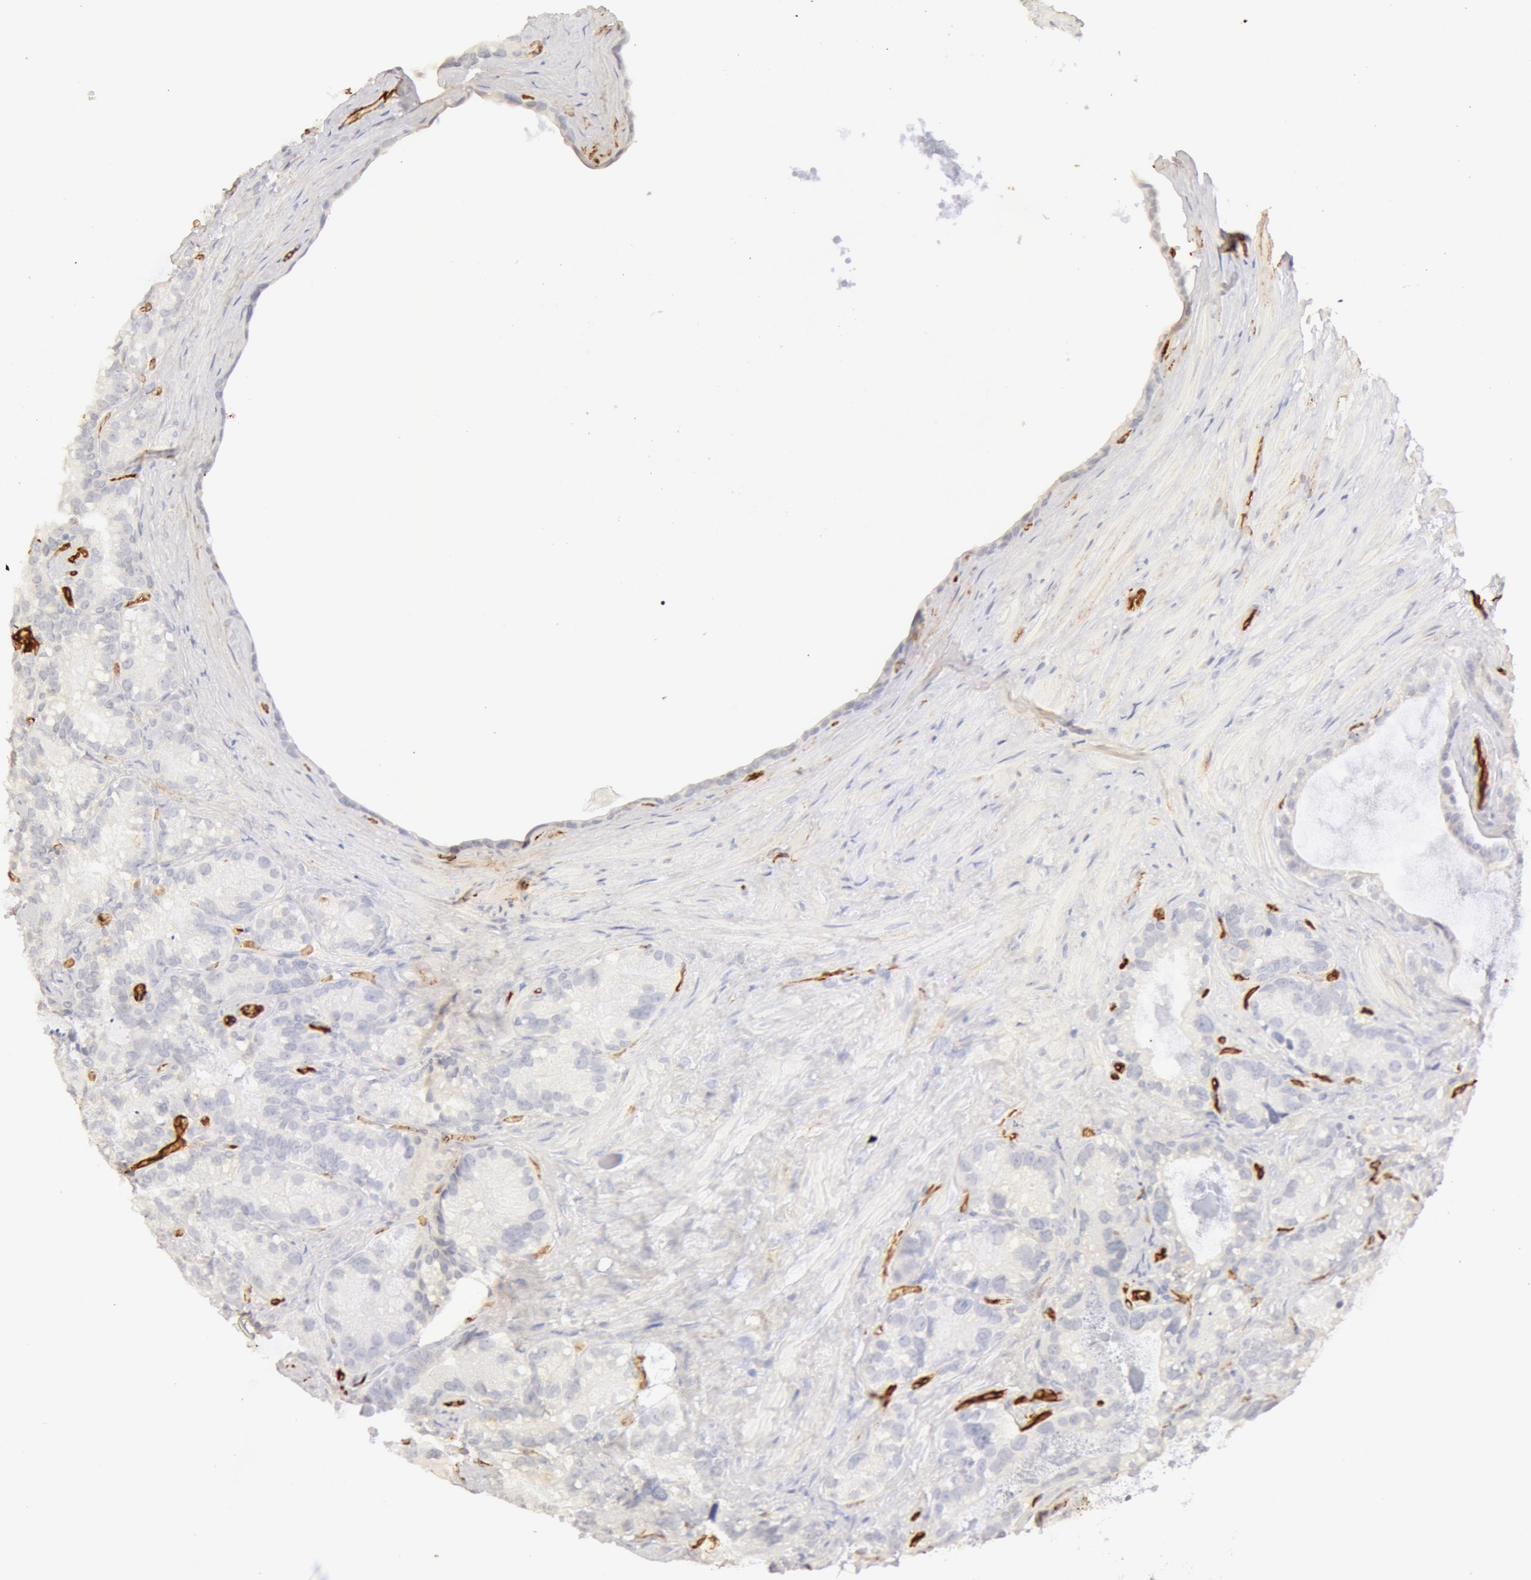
{"staining": {"intensity": "negative", "quantity": "none", "location": "none"}, "tissue": "seminal vesicle", "cell_type": "Glandular cells", "image_type": "normal", "snomed": [{"axis": "morphology", "description": "Normal tissue, NOS"}, {"axis": "topography", "description": "Seminal veicle"}], "caption": "A high-resolution image shows IHC staining of normal seminal vesicle, which displays no significant expression in glandular cells.", "gene": "AQP1", "patient": {"sex": "male", "age": 63}}